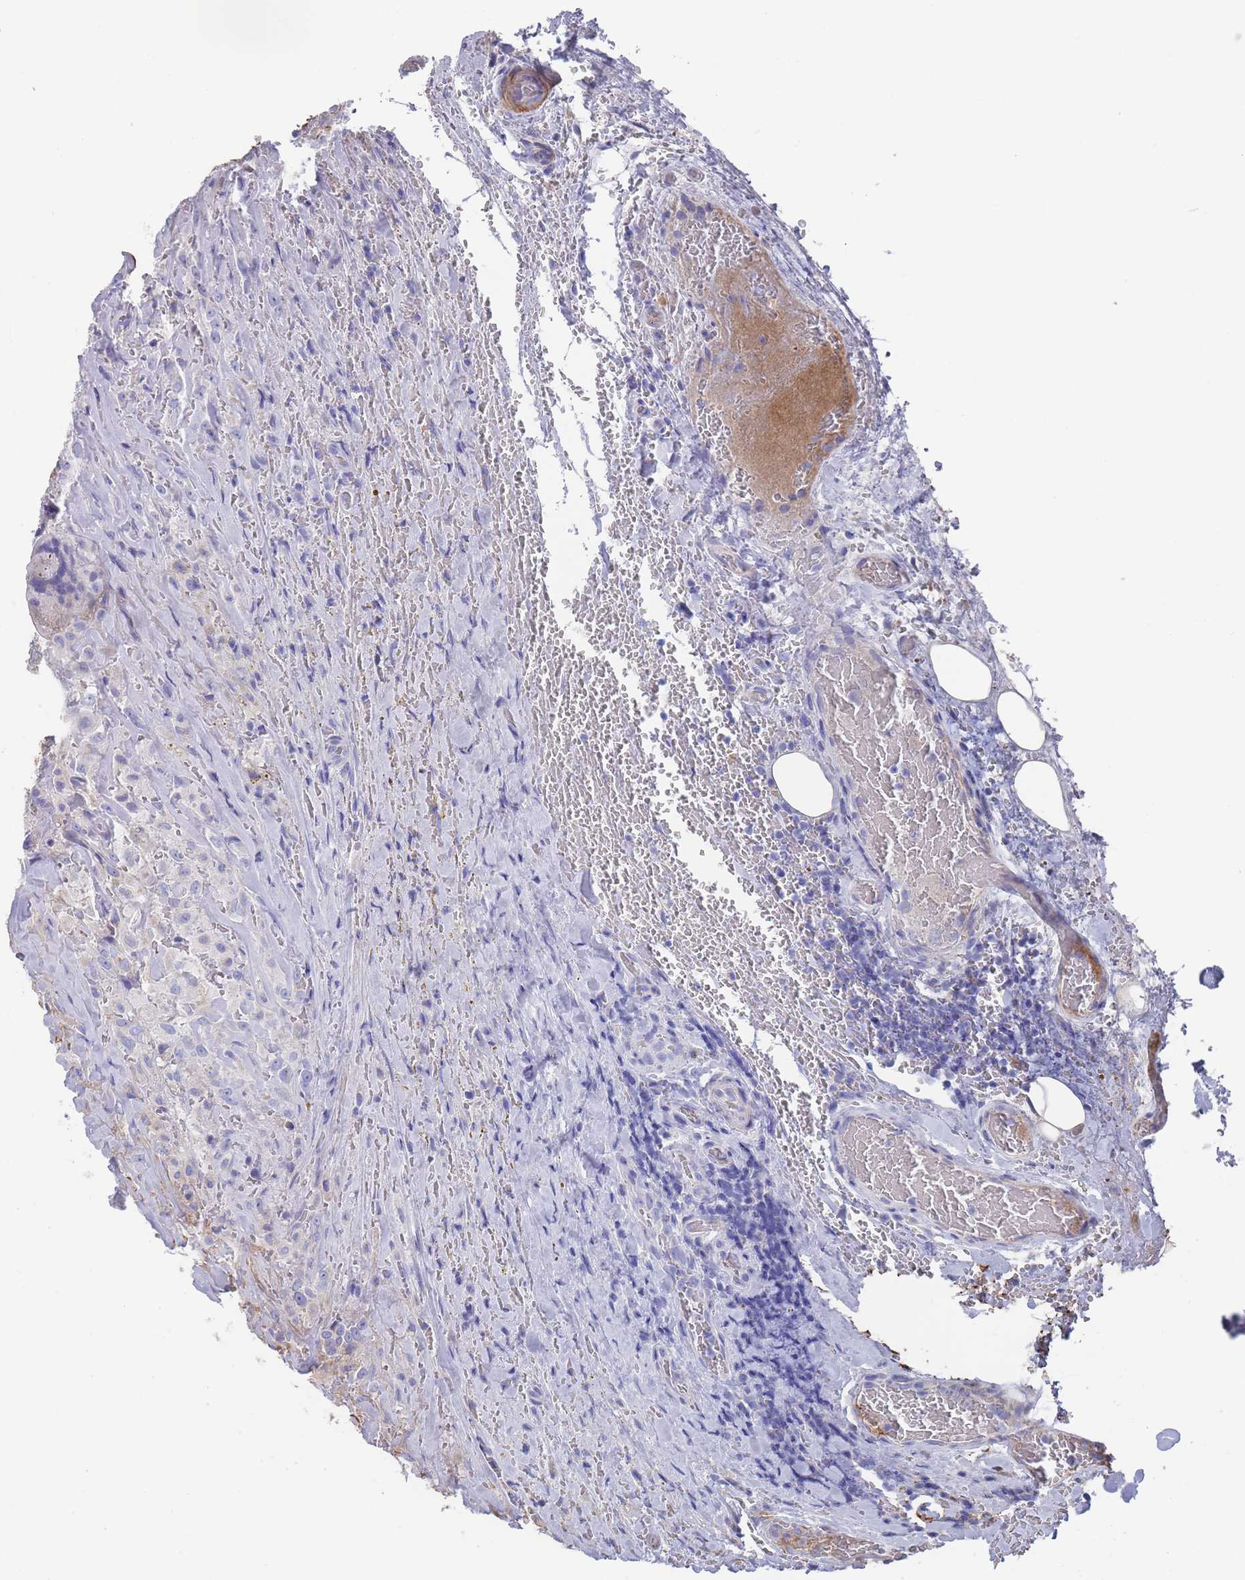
{"staining": {"intensity": "moderate", "quantity": "25%-75%", "location": "cytoplasmic/membranous"}, "tissue": "thyroid cancer", "cell_type": "Tumor cells", "image_type": "cancer", "snomed": [{"axis": "morphology", "description": "Papillary adenocarcinoma, NOS"}, {"axis": "topography", "description": "Thyroid gland"}], "caption": "Protein analysis of thyroid cancer tissue displays moderate cytoplasmic/membranous positivity in approximately 25%-75% of tumor cells. (brown staining indicates protein expression, while blue staining denotes nuclei).", "gene": "SCCPDH", "patient": {"sex": "male", "age": 61}}